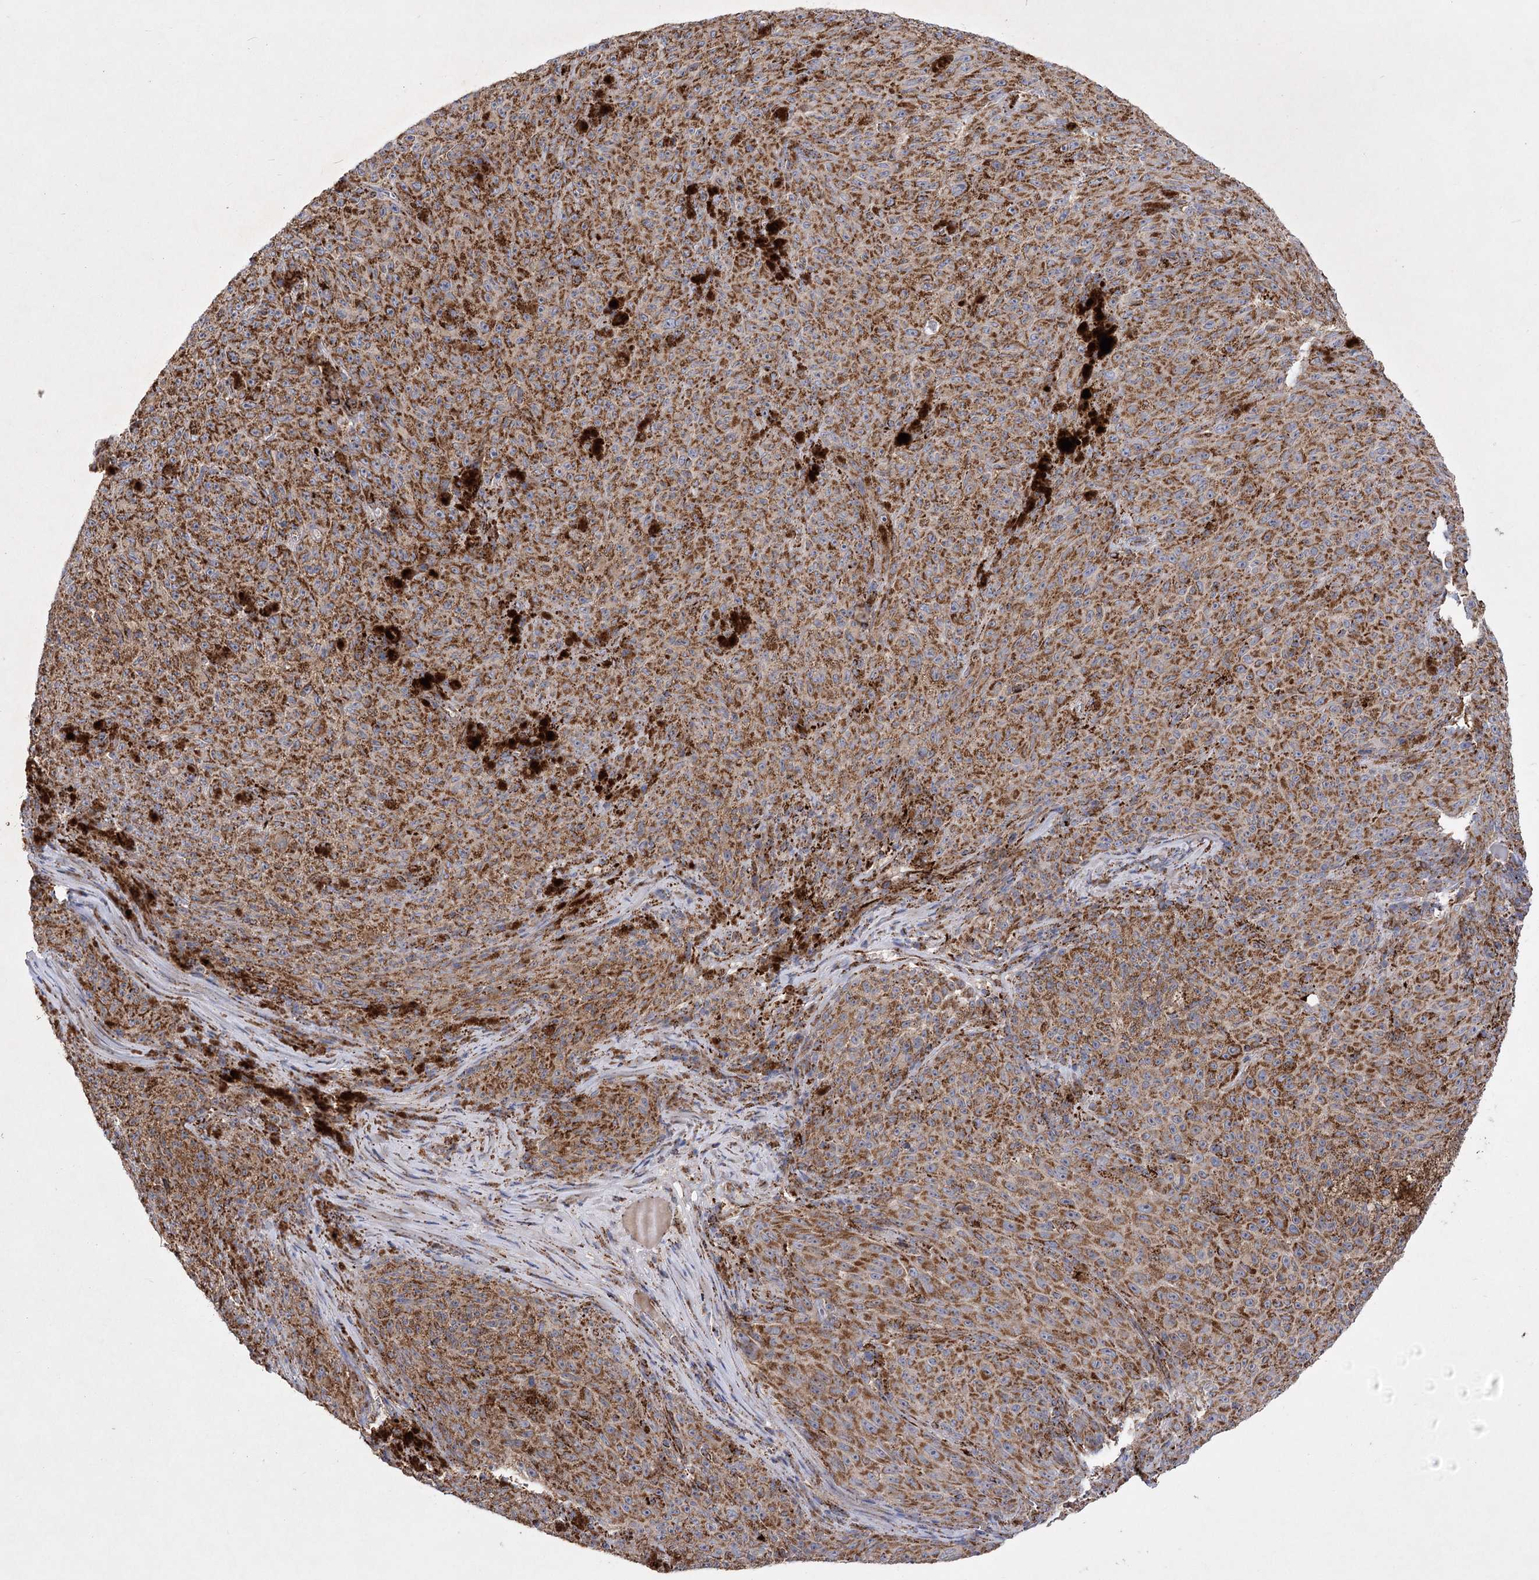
{"staining": {"intensity": "strong", "quantity": ">75%", "location": "cytoplasmic/membranous"}, "tissue": "melanoma", "cell_type": "Tumor cells", "image_type": "cancer", "snomed": [{"axis": "morphology", "description": "Malignant melanoma, NOS"}, {"axis": "topography", "description": "Skin"}], "caption": "IHC micrograph of neoplastic tissue: malignant melanoma stained using immunohistochemistry demonstrates high levels of strong protein expression localized specifically in the cytoplasmic/membranous of tumor cells, appearing as a cytoplasmic/membranous brown color.", "gene": "ASNSD1", "patient": {"sex": "female", "age": 82}}